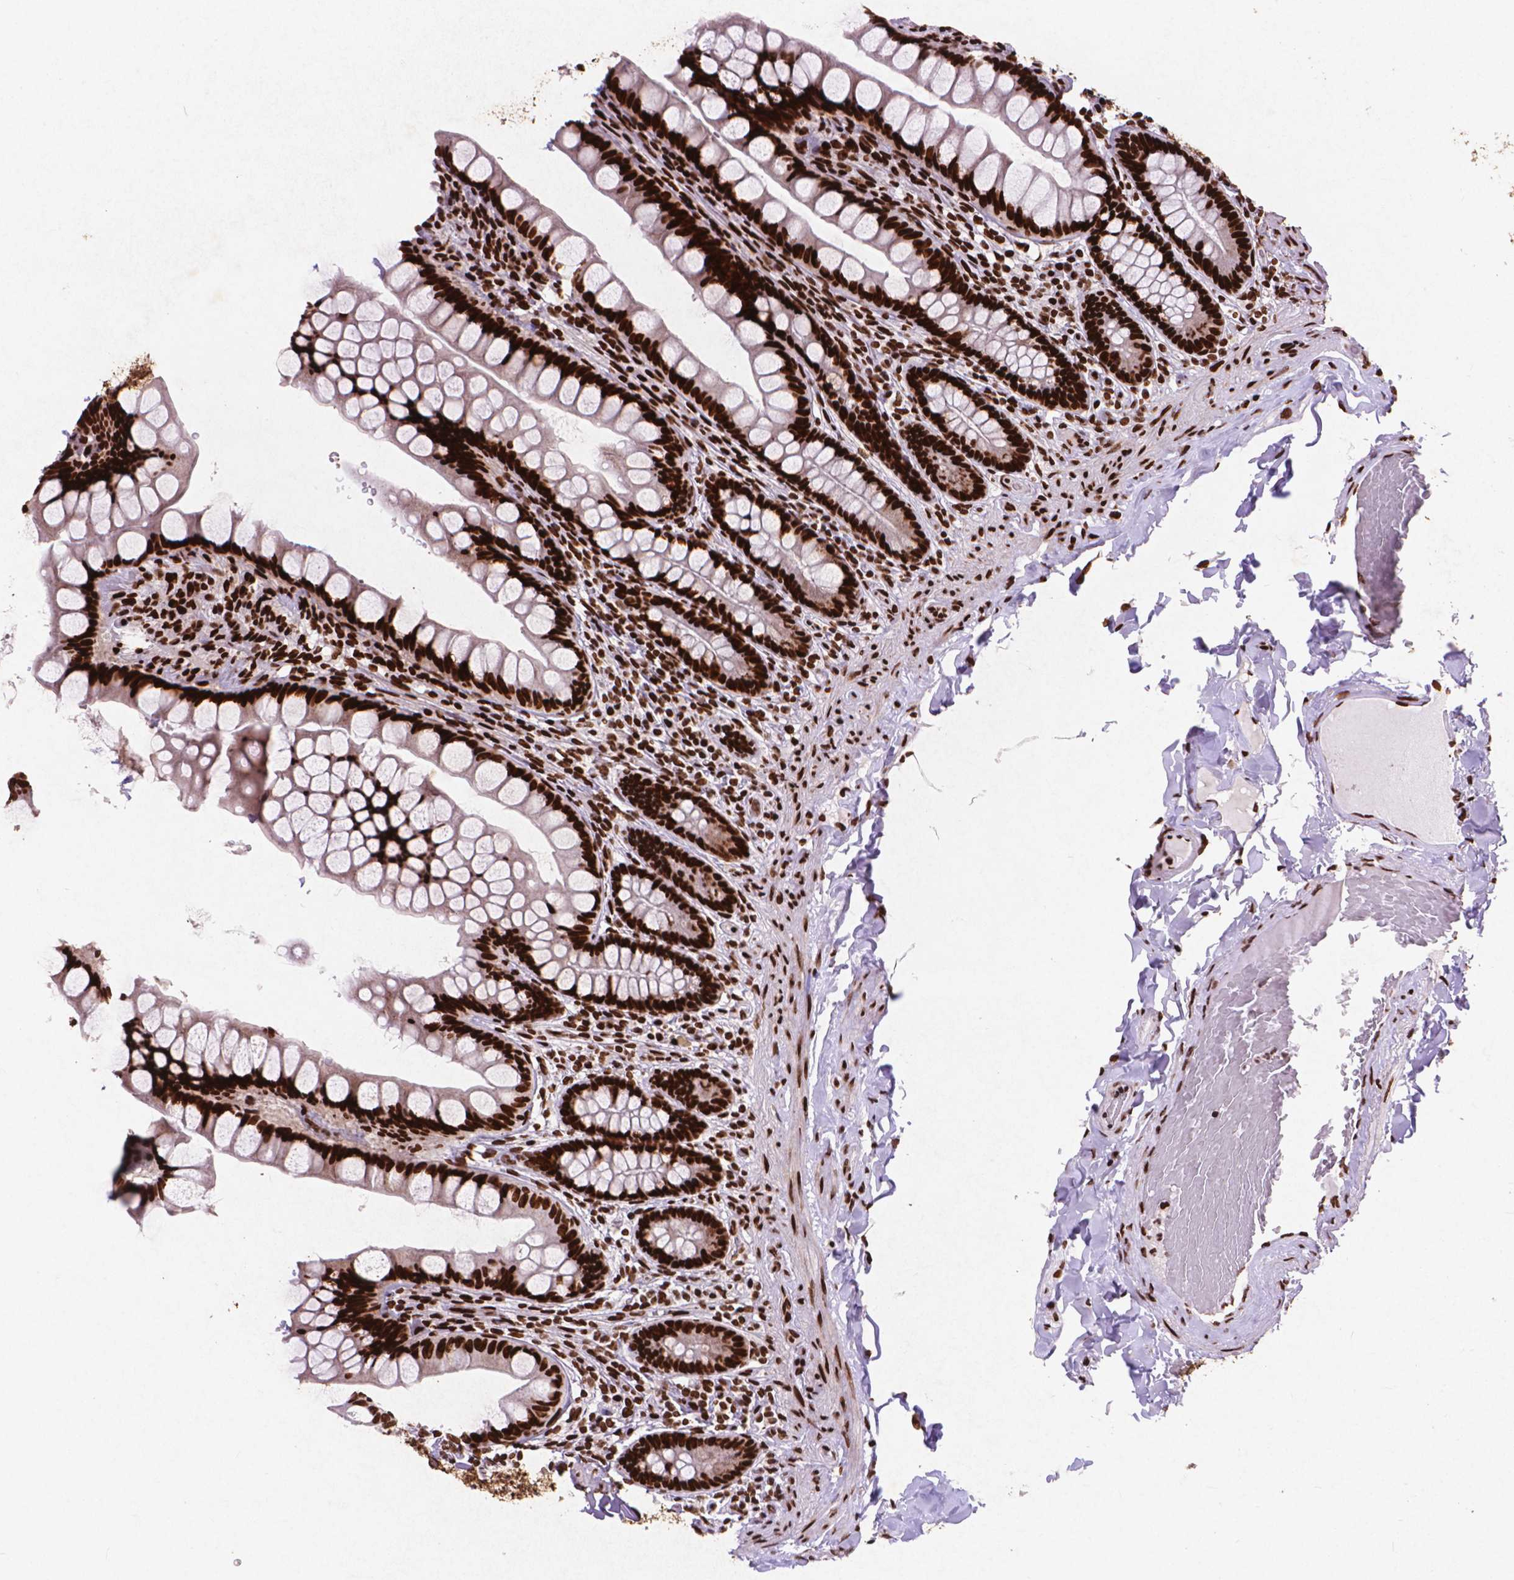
{"staining": {"intensity": "strong", "quantity": ">75%", "location": "cytoplasmic/membranous,nuclear"}, "tissue": "small intestine", "cell_type": "Glandular cells", "image_type": "normal", "snomed": [{"axis": "morphology", "description": "Normal tissue, NOS"}, {"axis": "topography", "description": "Small intestine"}], "caption": "Glandular cells show strong cytoplasmic/membranous,nuclear expression in about >75% of cells in normal small intestine. (DAB = brown stain, brightfield microscopy at high magnification).", "gene": "CITED2", "patient": {"sex": "male", "age": 70}}